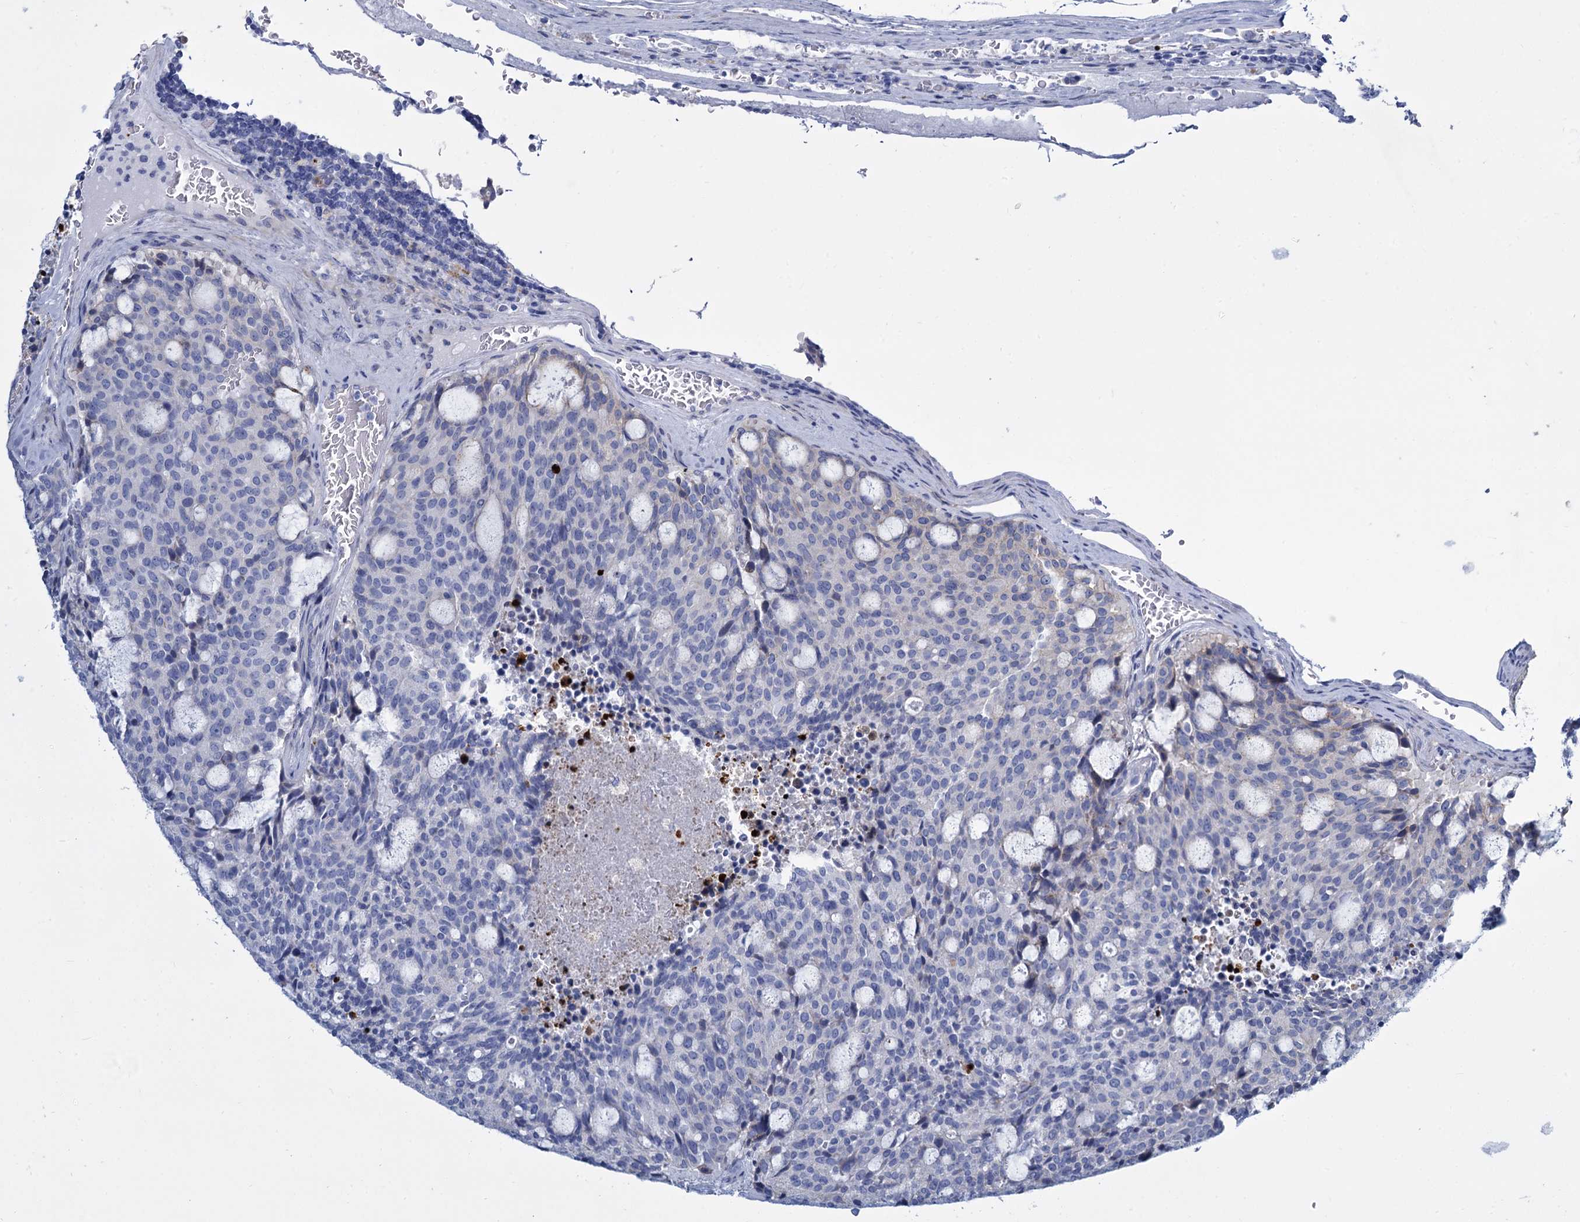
{"staining": {"intensity": "negative", "quantity": "none", "location": "none"}, "tissue": "carcinoid", "cell_type": "Tumor cells", "image_type": "cancer", "snomed": [{"axis": "morphology", "description": "Carcinoid, malignant, NOS"}, {"axis": "topography", "description": "Pancreas"}], "caption": "This photomicrograph is of malignant carcinoid stained with immunohistochemistry (IHC) to label a protein in brown with the nuclei are counter-stained blue. There is no expression in tumor cells.", "gene": "TRIM77", "patient": {"sex": "female", "age": 54}}